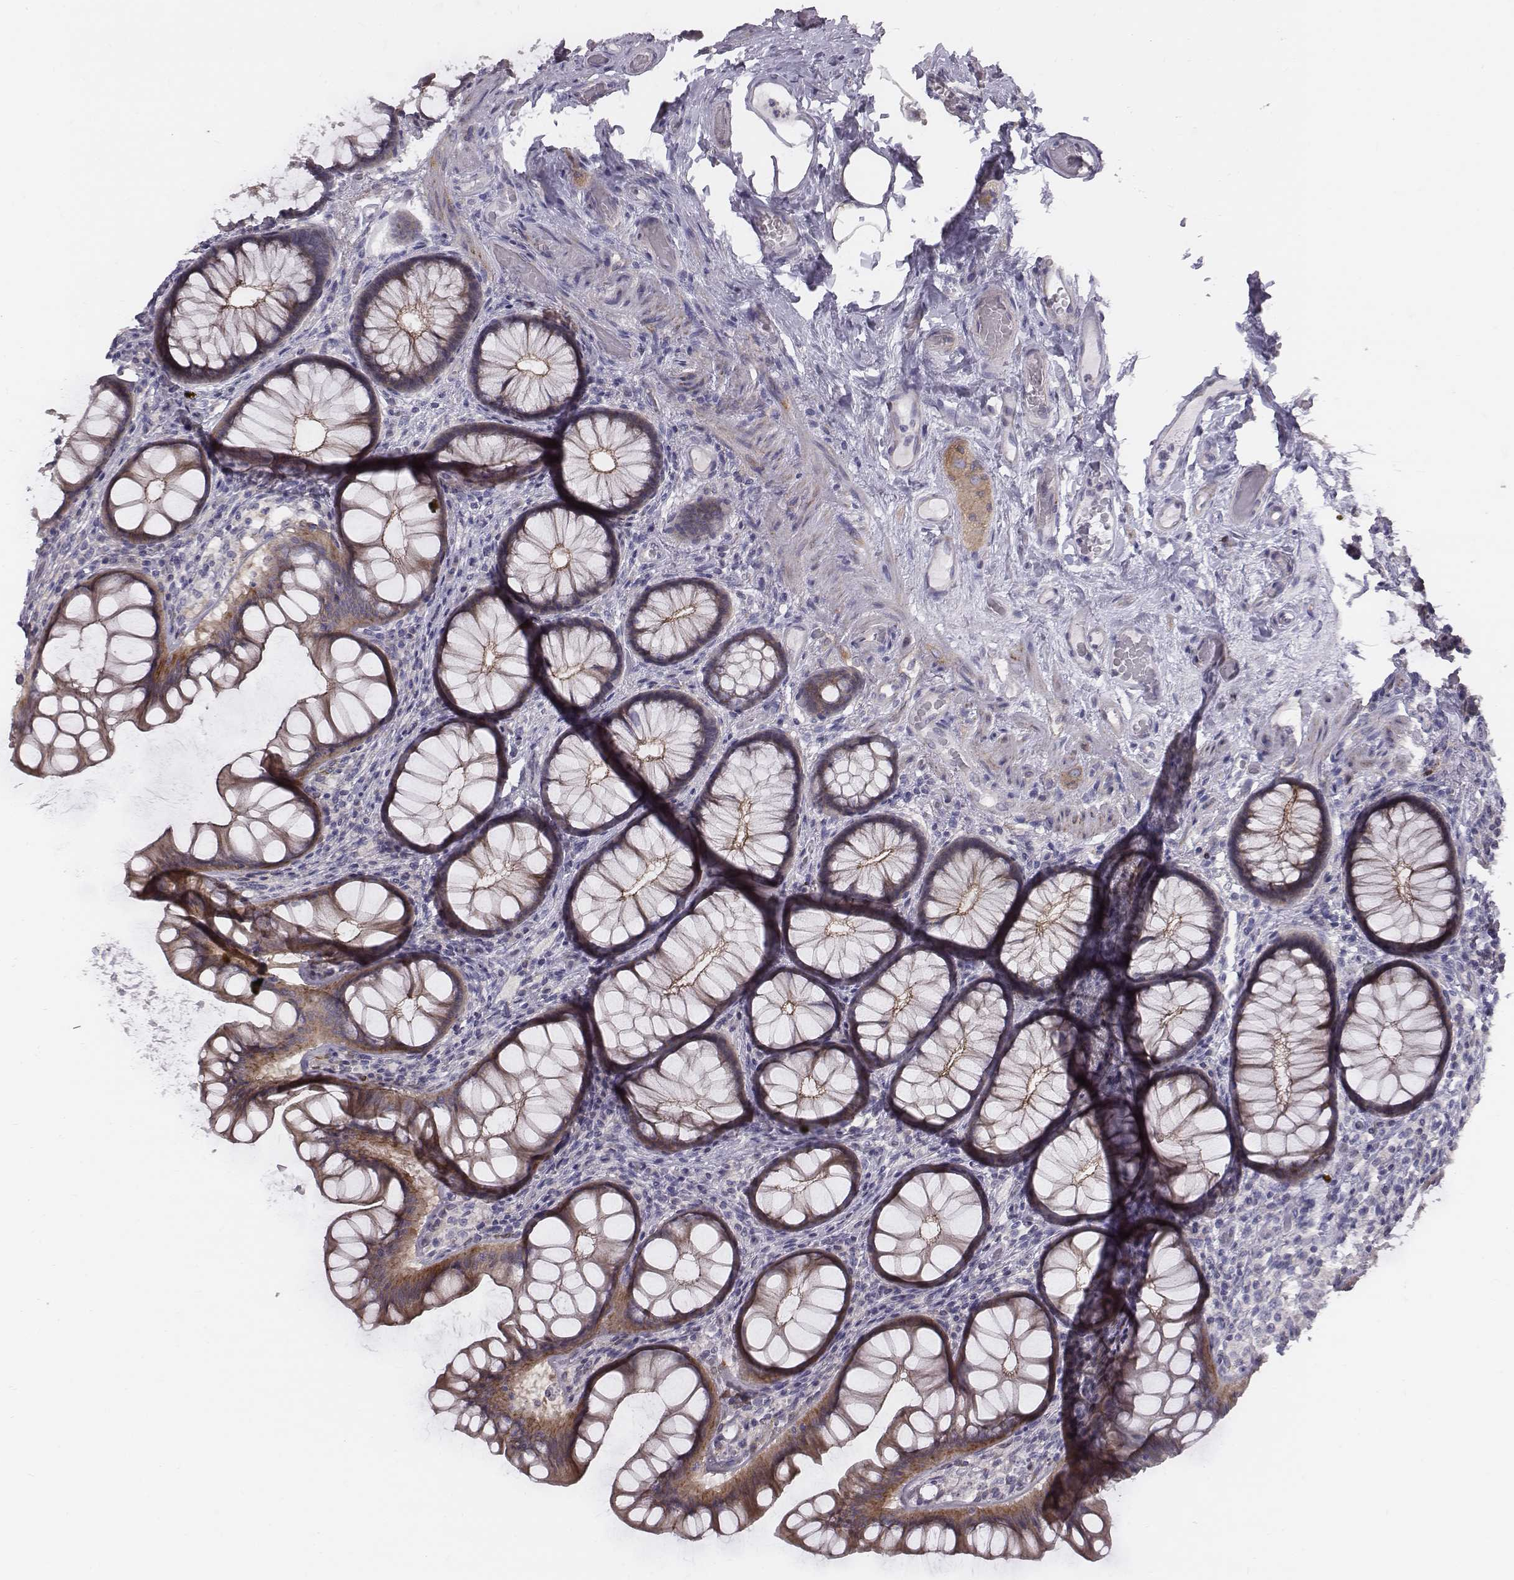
{"staining": {"intensity": "negative", "quantity": "none", "location": "none"}, "tissue": "colon", "cell_type": "Endothelial cells", "image_type": "normal", "snomed": [{"axis": "morphology", "description": "Normal tissue, NOS"}, {"axis": "topography", "description": "Colon"}], "caption": "A high-resolution histopathology image shows immunohistochemistry staining of normal colon, which demonstrates no significant staining in endothelial cells.", "gene": "PRKCZ", "patient": {"sex": "female", "age": 65}}